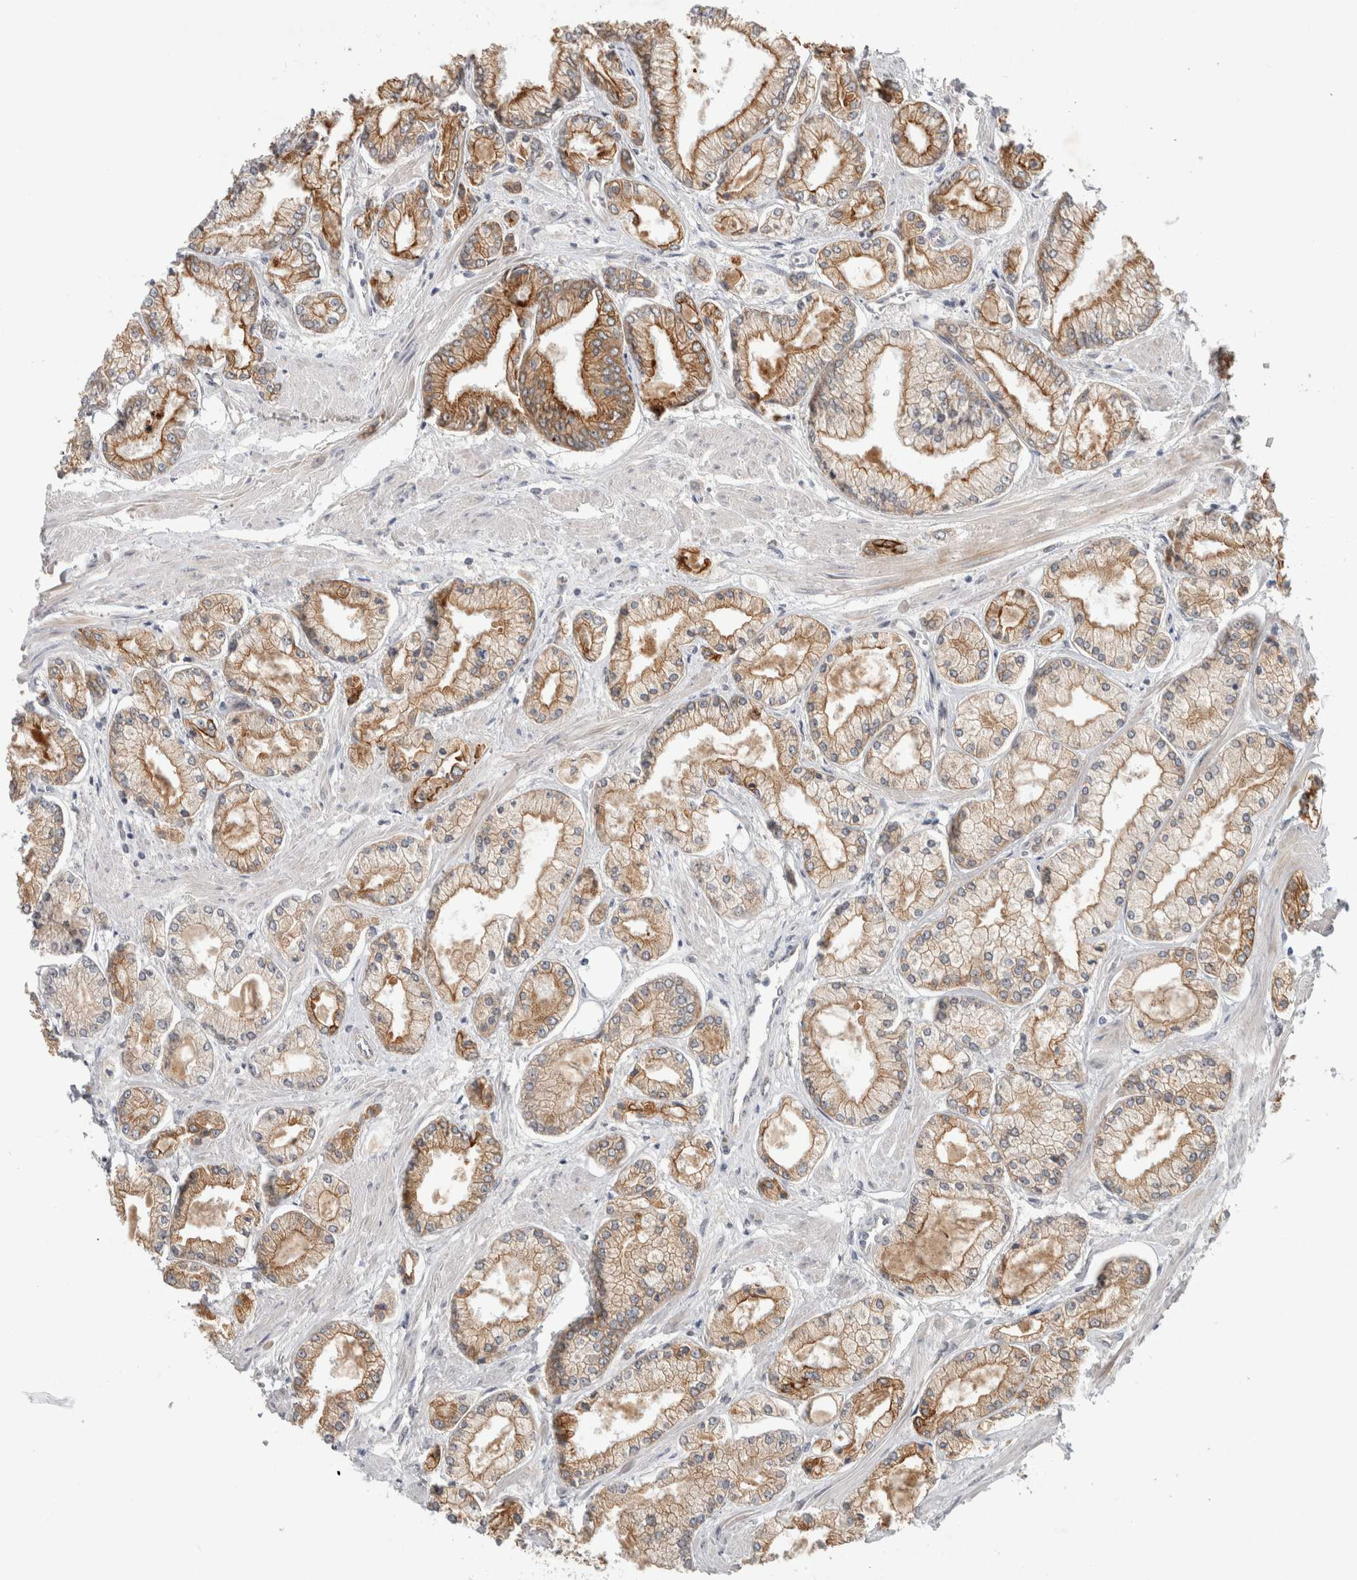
{"staining": {"intensity": "moderate", "quantity": ">75%", "location": "cytoplasmic/membranous"}, "tissue": "prostate cancer", "cell_type": "Tumor cells", "image_type": "cancer", "snomed": [{"axis": "morphology", "description": "Adenocarcinoma, Low grade"}, {"axis": "topography", "description": "Prostate"}], "caption": "Immunohistochemistry (IHC) histopathology image of neoplastic tissue: human prostate cancer stained using immunohistochemistry displays medium levels of moderate protein expression localized specifically in the cytoplasmic/membranous of tumor cells, appearing as a cytoplasmic/membranous brown color.", "gene": "CRISPLD1", "patient": {"sex": "male", "age": 52}}